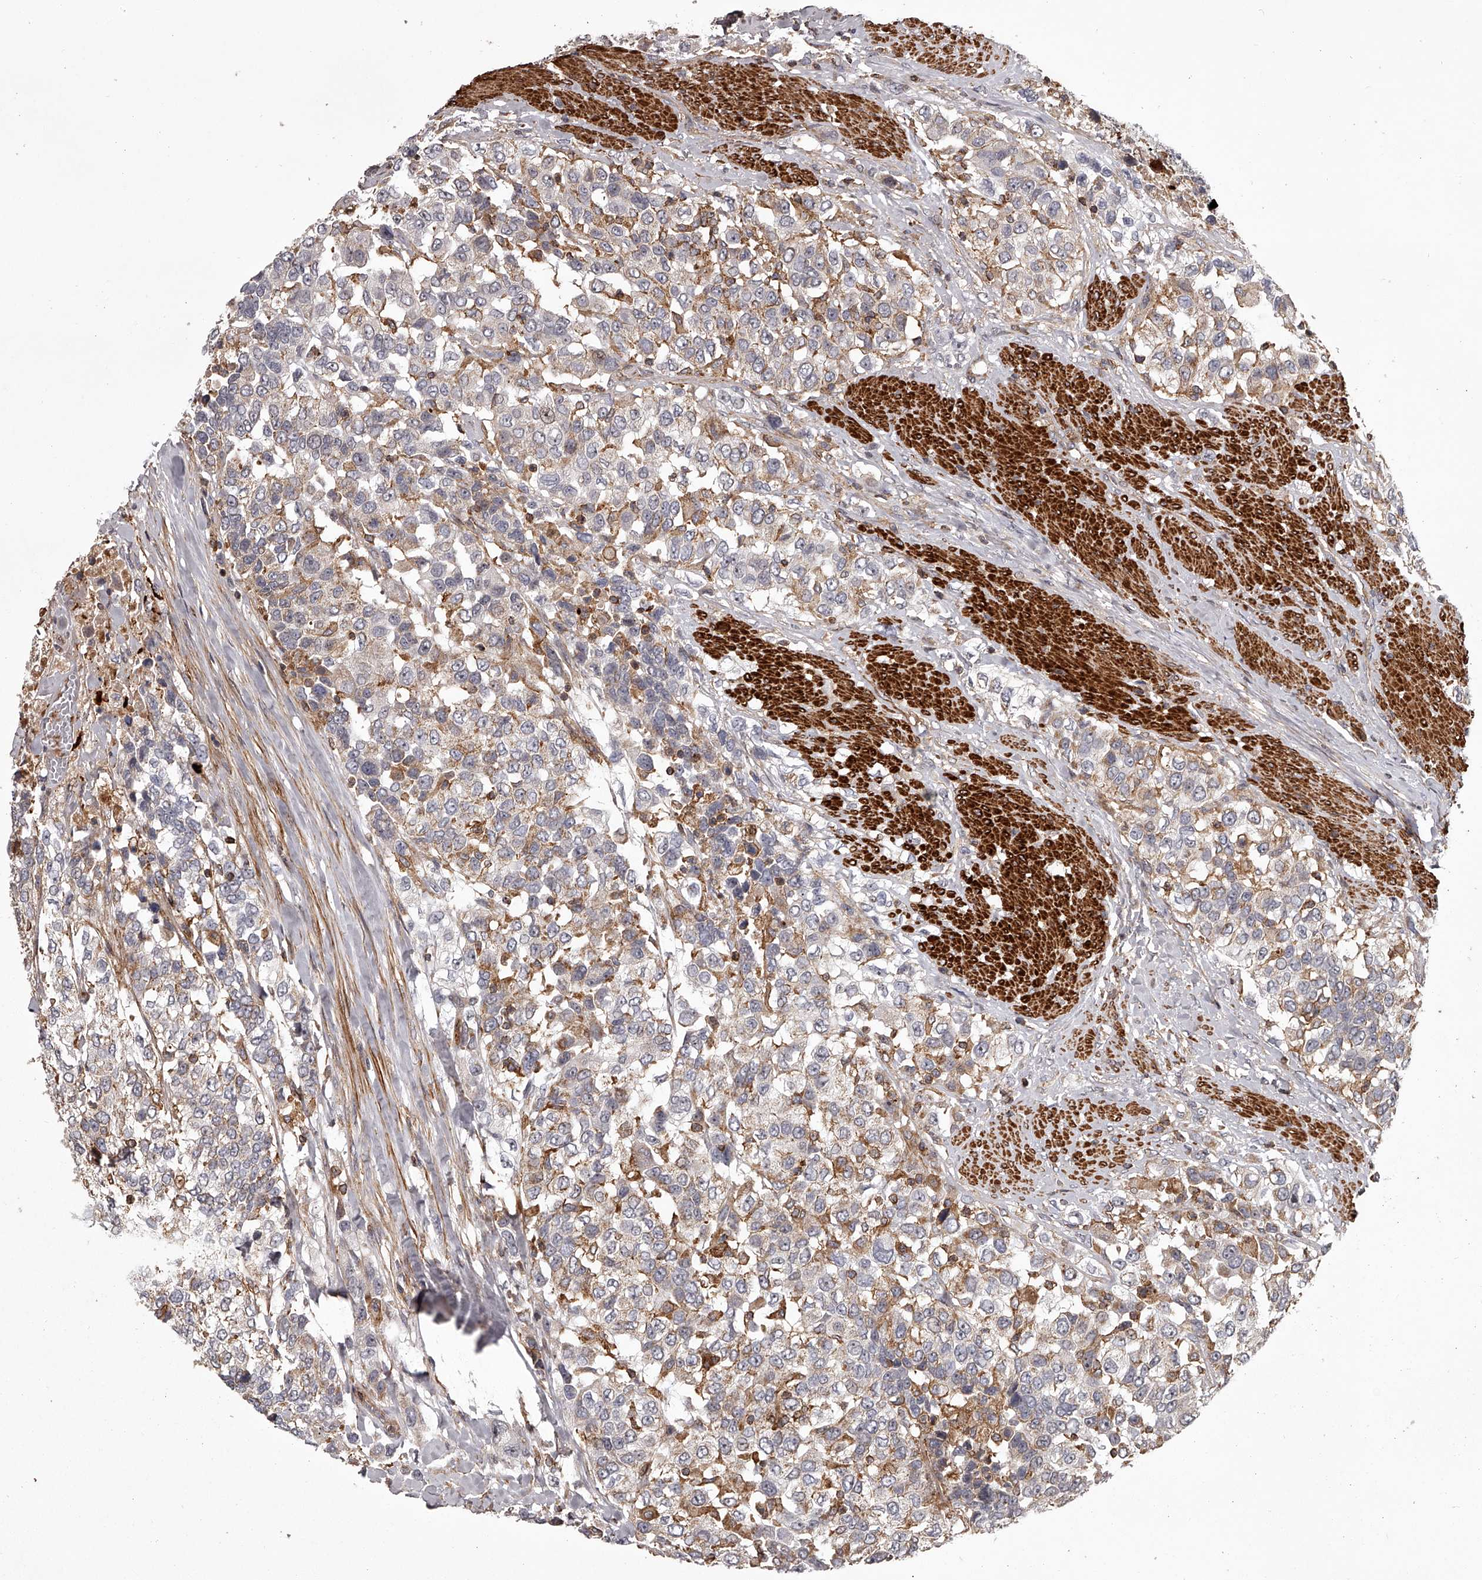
{"staining": {"intensity": "weak", "quantity": "25%-75%", "location": "cytoplasmic/membranous"}, "tissue": "urothelial cancer", "cell_type": "Tumor cells", "image_type": "cancer", "snomed": [{"axis": "morphology", "description": "Urothelial carcinoma, High grade"}, {"axis": "topography", "description": "Urinary bladder"}], "caption": "This is an image of immunohistochemistry (IHC) staining of urothelial carcinoma (high-grade), which shows weak positivity in the cytoplasmic/membranous of tumor cells.", "gene": "RRP36", "patient": {"sex": "female", "age": 80}}